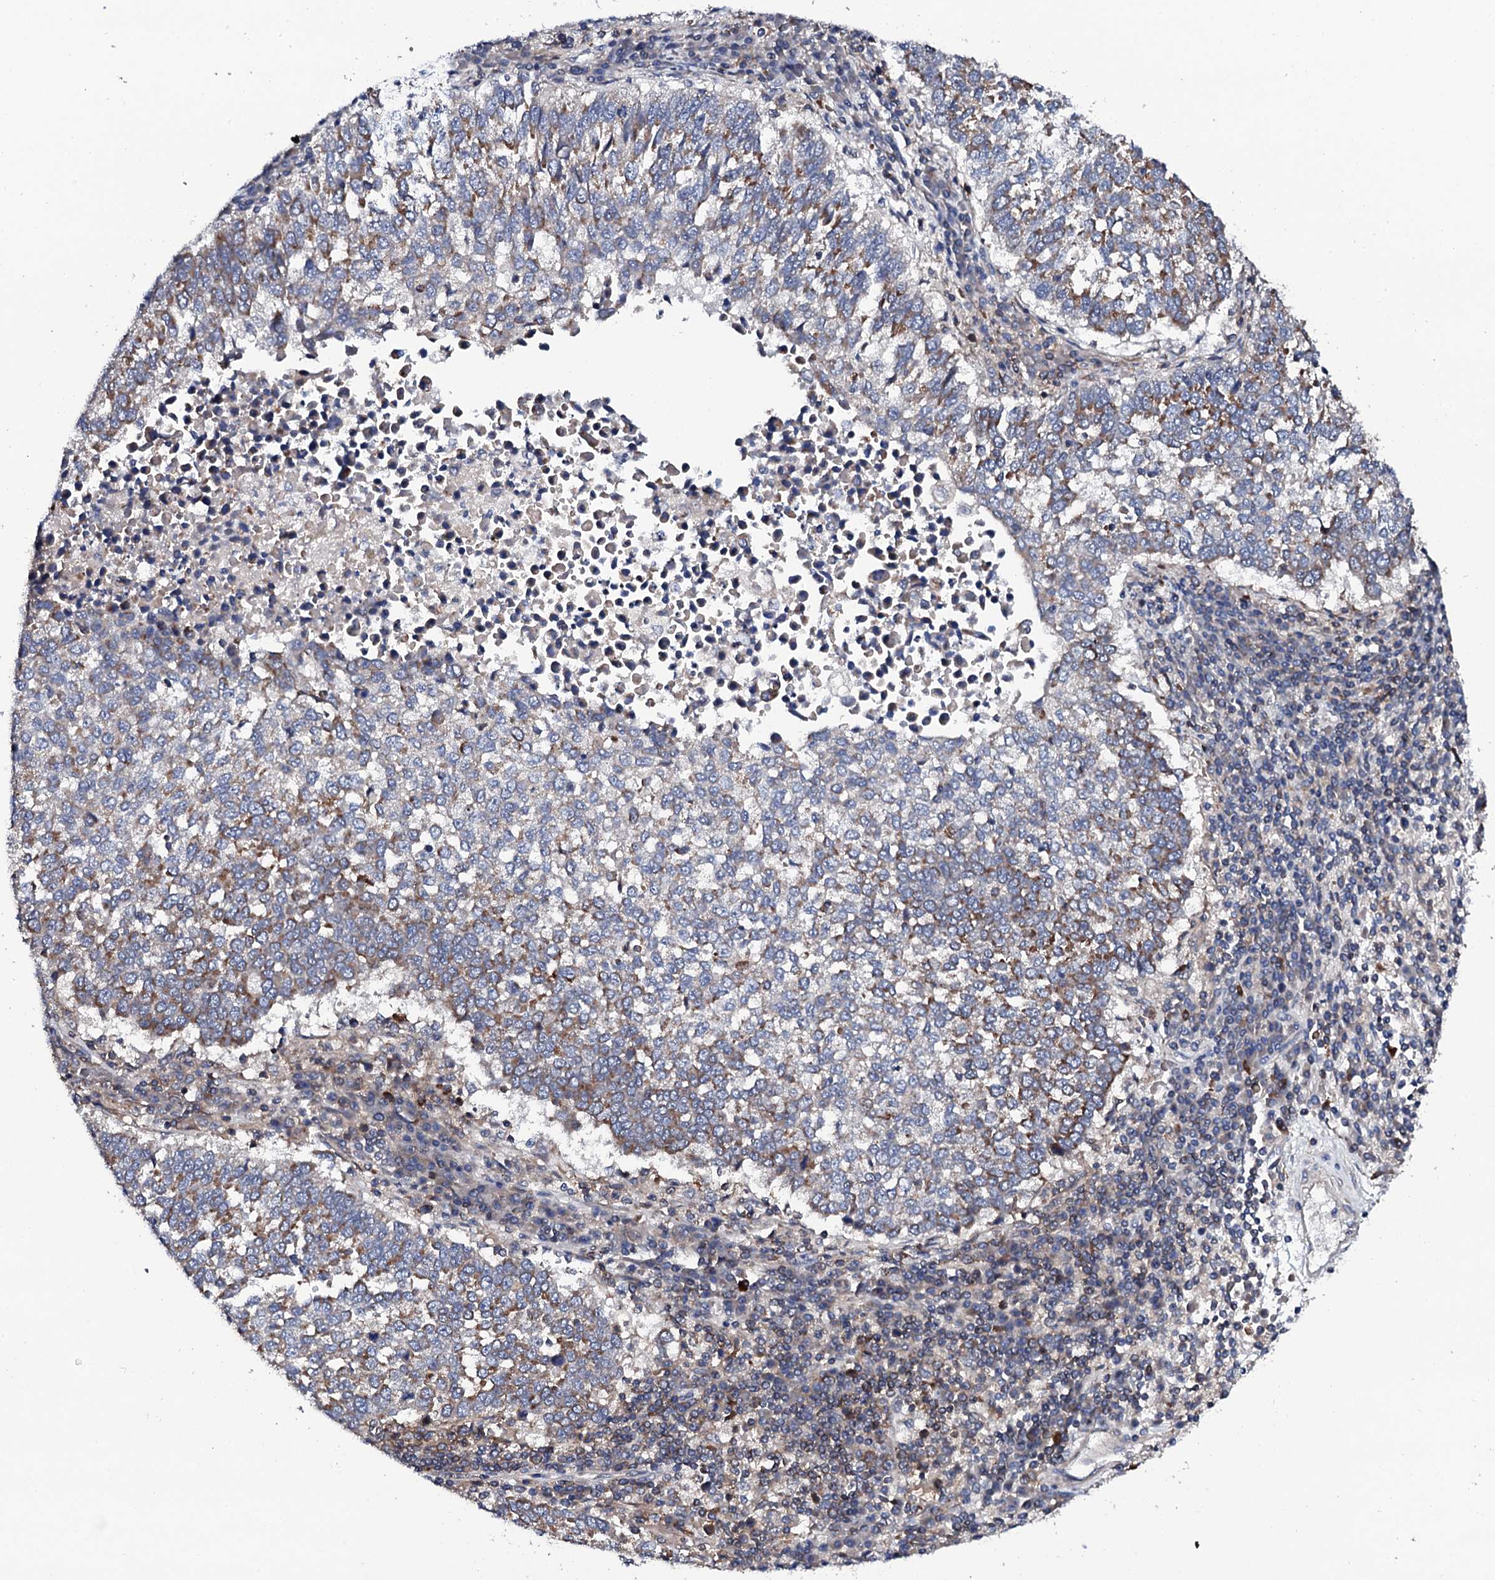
{"staining": {"intensity": "weak", "quantity": "<25%", "location": "cytoplasmic/membranous"}, "tissue": "lung cancer", "cell_type": "Tumor cells", "image_type": "cancer", "snomed": [{"axis": "morphology", "description": "Squamous cell carcinoma, NOS"}, {"axis": "topography", "description": "Lung"}], "caption": "This photomicrograph is of lung cancer stained with immunohistochemistry (IHC) to label a protein in brown with the nuclei are counter-stained blue. There is no staining in tumor cells. (DAB IHC visualized using brightfield microscopy, high magnification).", "gene": "COG4", "patient": {"sex": "male", "age": 73}}